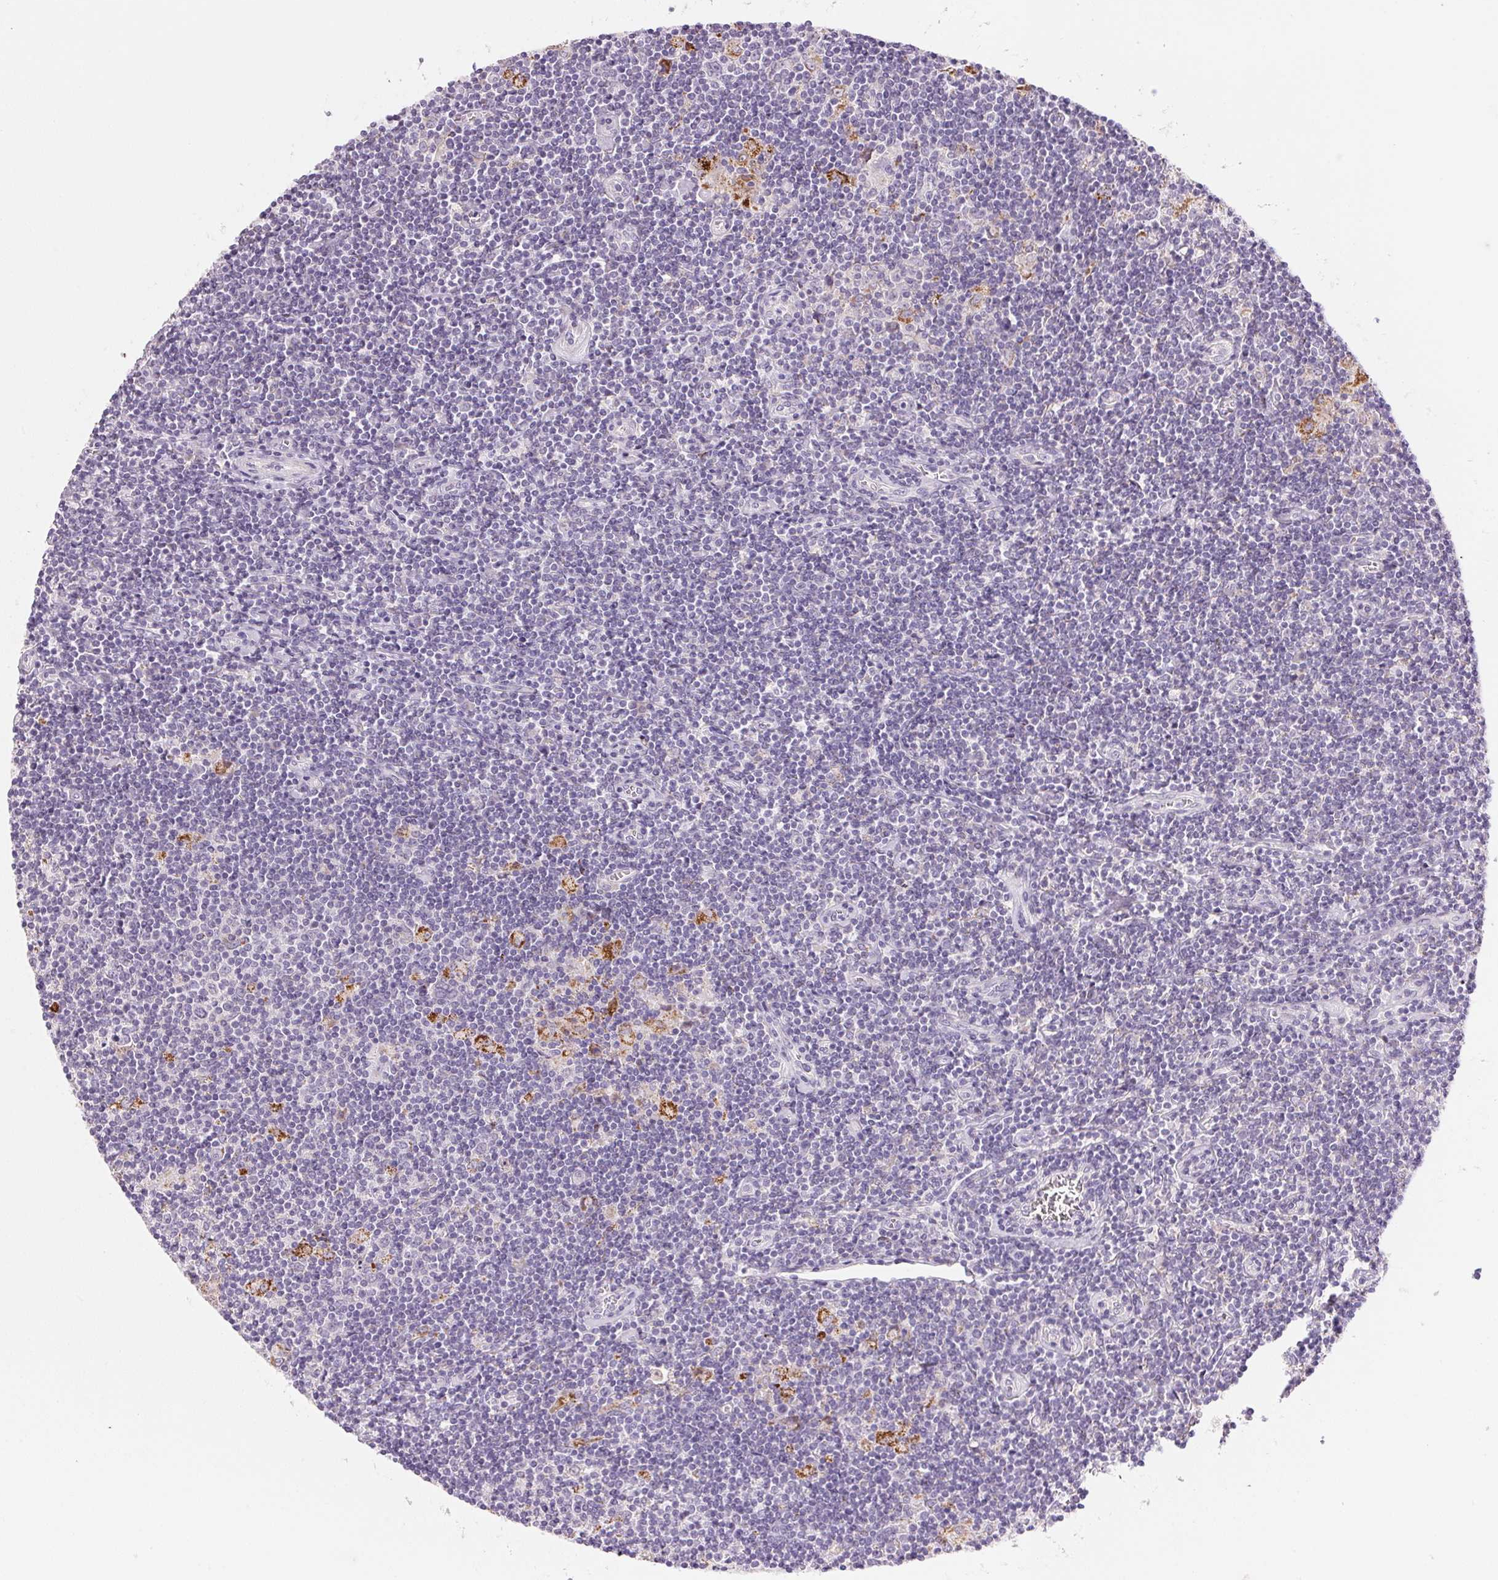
{"staining": {"intensity": "negative", "quantity": "none", "location": "none"}, "tissue": "lymphoma", "cell_type": "Tumor cells", "image_type": "cancer", "snomed": [{"axis": "morphology", "description": "Hodgkin's disease, NOS"}, {"axis": "topography", "description": "Lymph node"}], "caption": "High power microscopy histopathology image of an immunohistochemistry micrograph of lymphoma, revealing no significant positivity in tumor cells.", "gene": "CYP11B1", "patient": {"sex": "male", "age": 40}}